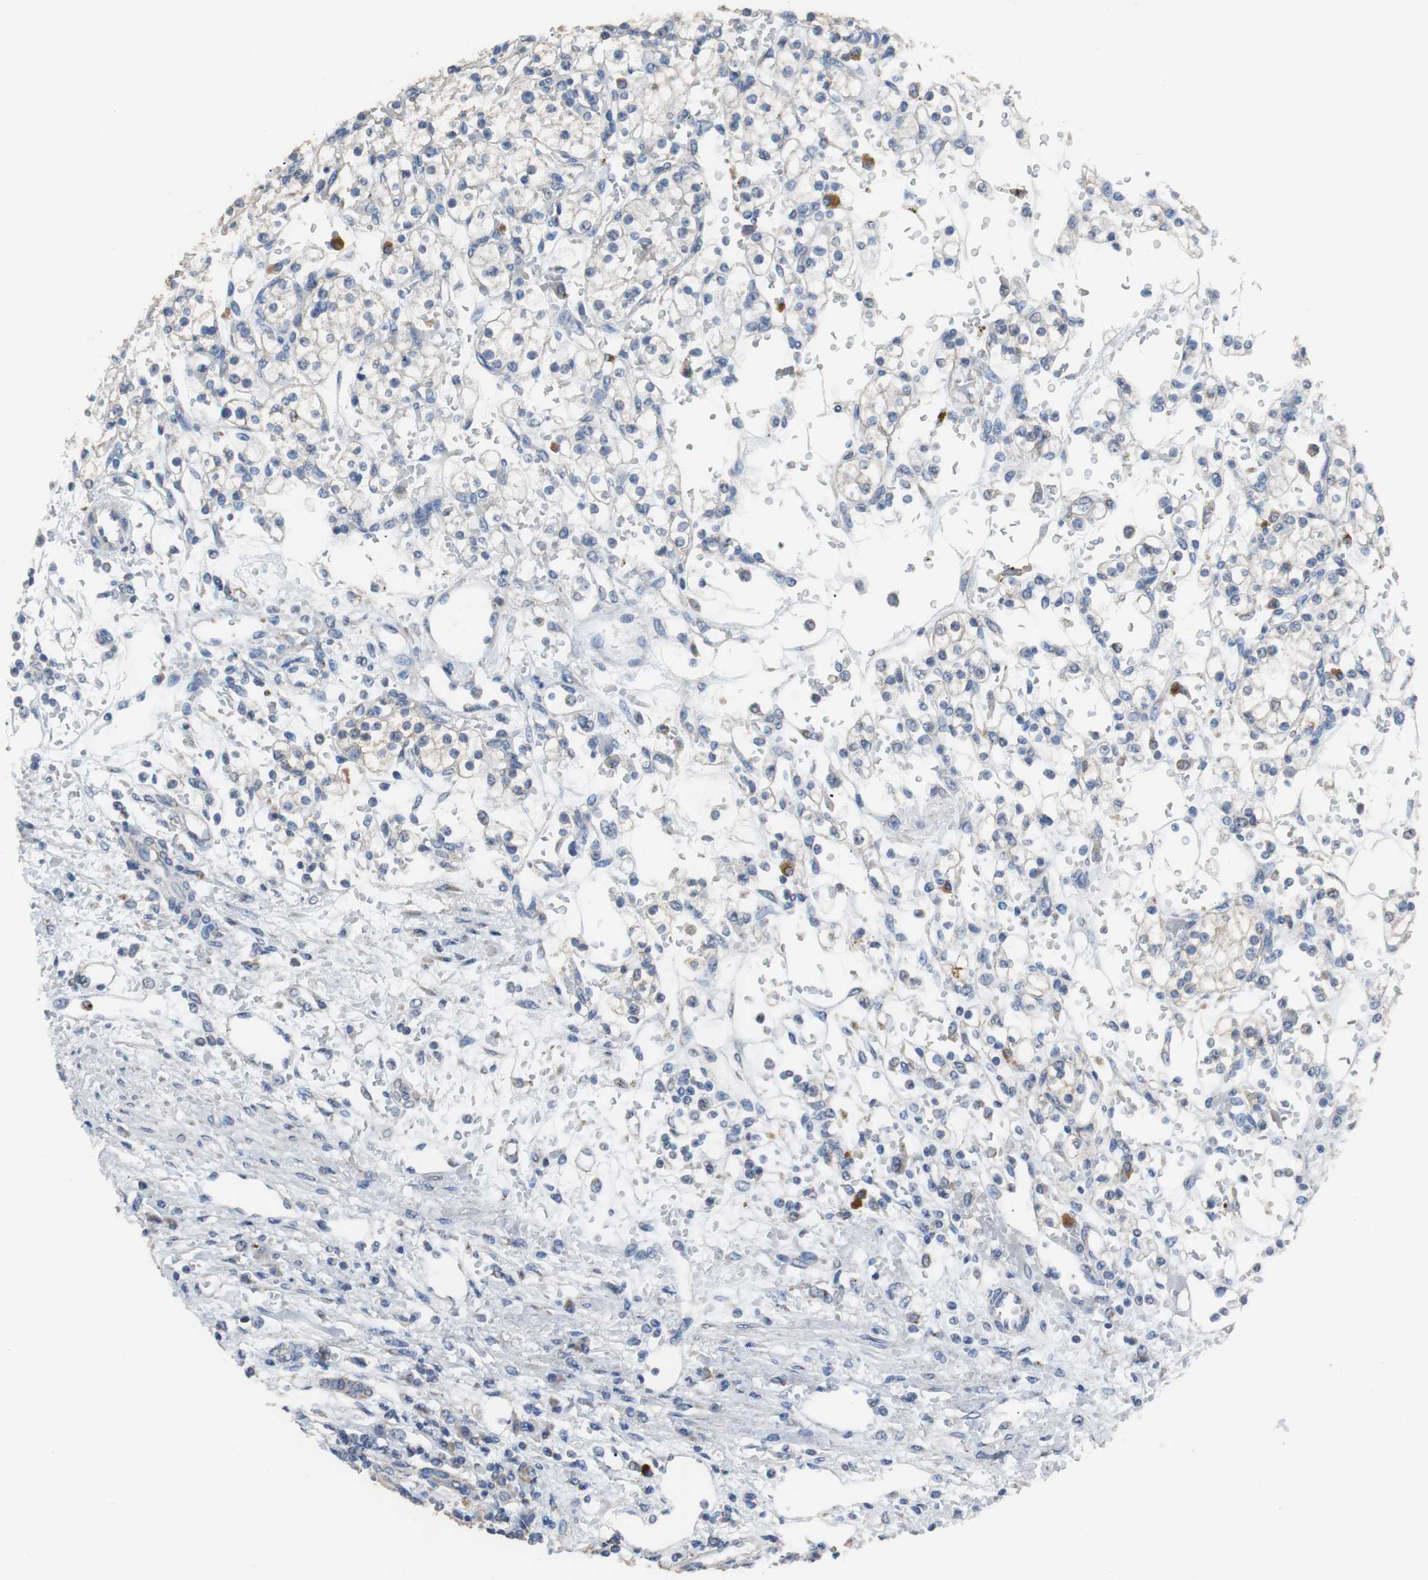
{"staining": {"intensity": "negative", "quantity": "none", "location": "none"}, "tissue": "renal cancer", "cell_type": "Tumor cells", "image_type": "cancer", "snomed": [{"axis": "morphology", "description": "Normal tissue, NOS"}, {"axis": "morphology", "description": "Adenocarcinoma, NOS"}, {"axis": "topography", "description": "Kidney"}], "caption": "Human renal cancer stained for a protein using immunohistochemistry (IHC) displays no expression in tumor cells.", "gene": "HMGCL", "patient": {"sex": "female", "age": 55}}